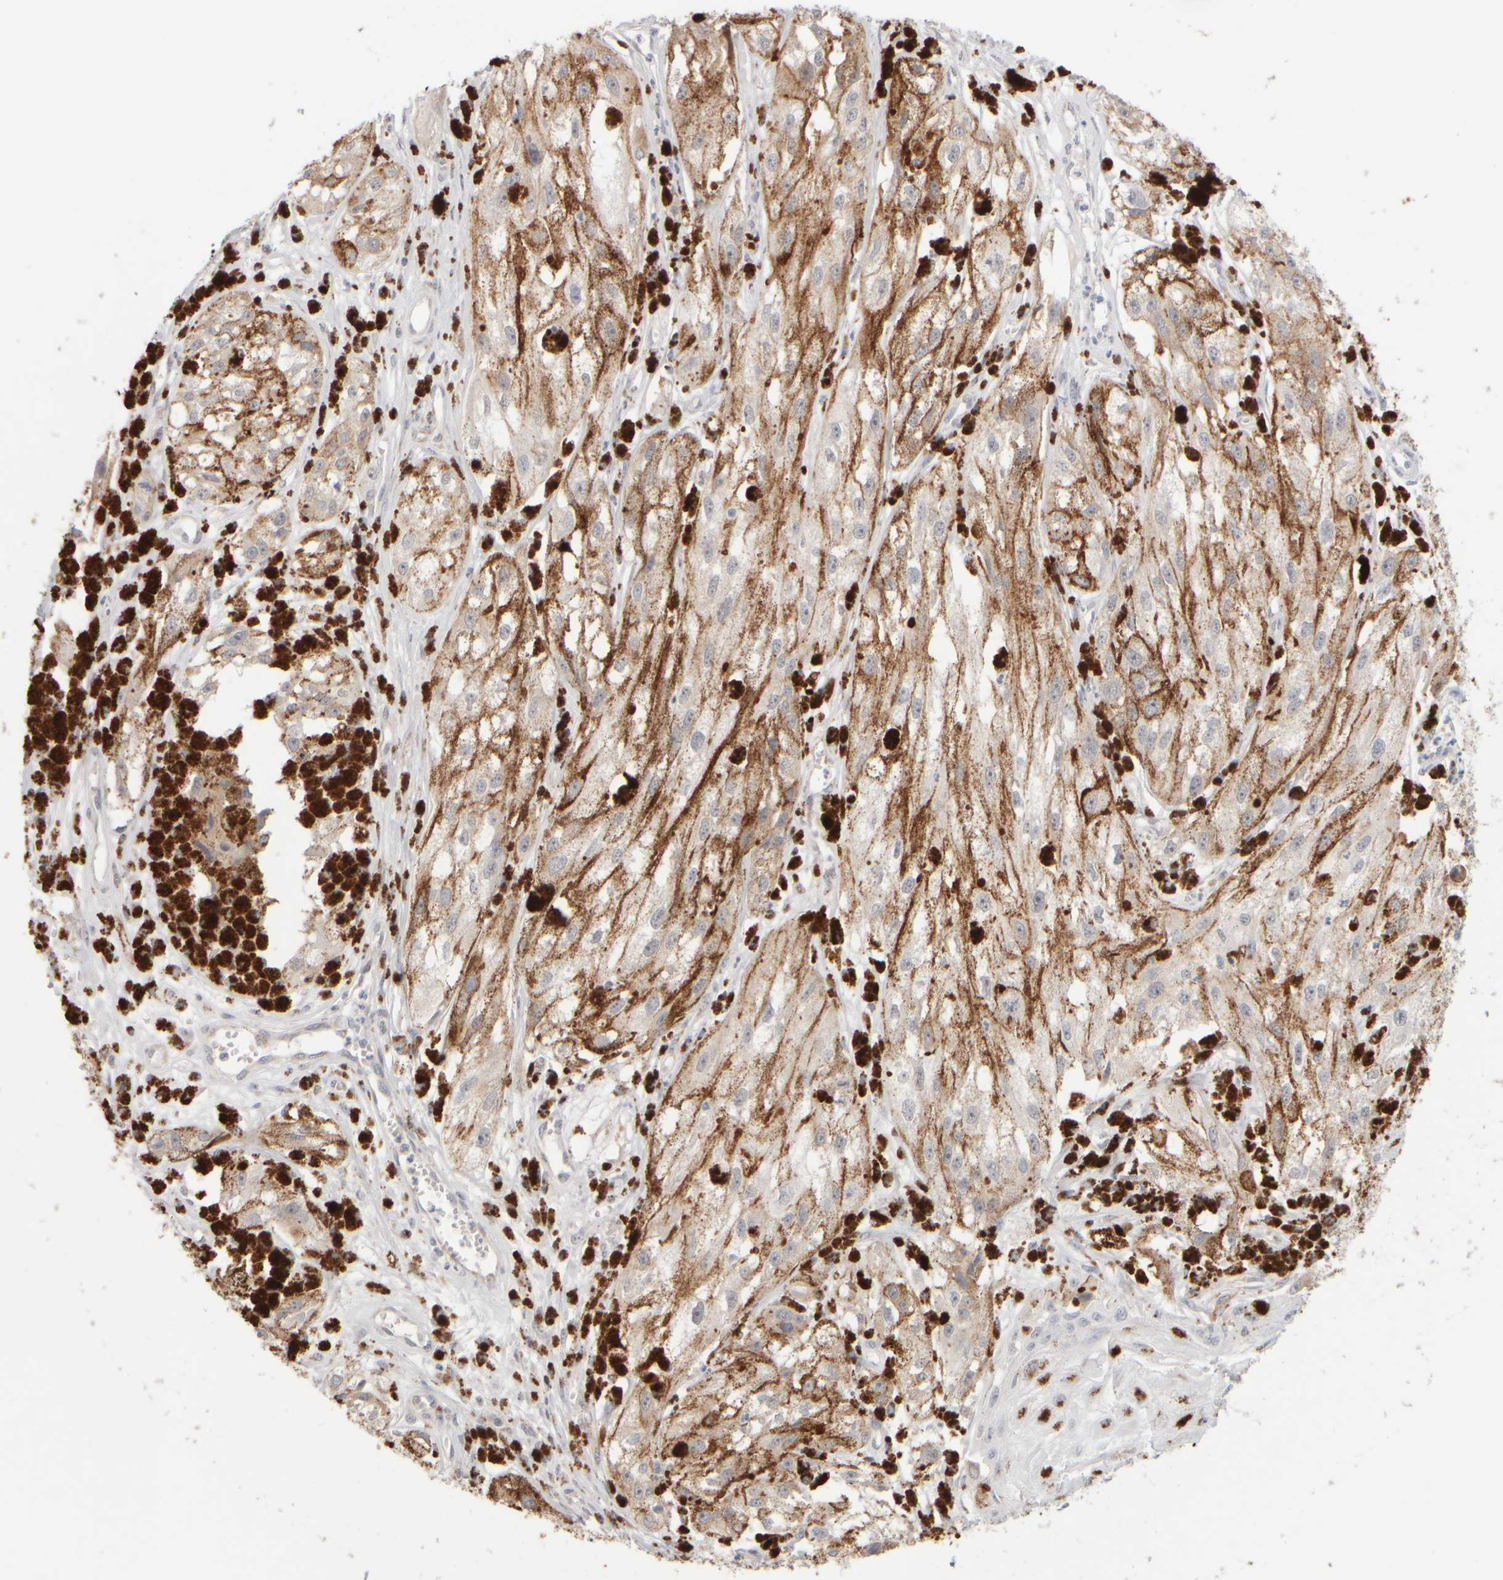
{"staining": {"intensity": "moderate", "quantity": ">75%", "location": "cytoplasmic/membranous"}, "tissue": "melanoma", "cell_type": "Tumor cells", "image_type": "cancer", "snomed": [{"axis": "morphology", "description": "Malignant melanoma, NOS"}, {"axis": "topography", "description": "Skin"}], "caption": "The photomicrograph demonstrates immunohistochemical staining of malignant melanoma. There is moderate cytoplasmic/membranous positivity is seen in approximately >75% of tumor cells. The protein is shown in brown color, while the nuclei are stained blue.", "gene": "ZNF112", "patient": {"sex": "male", "age": 88}}